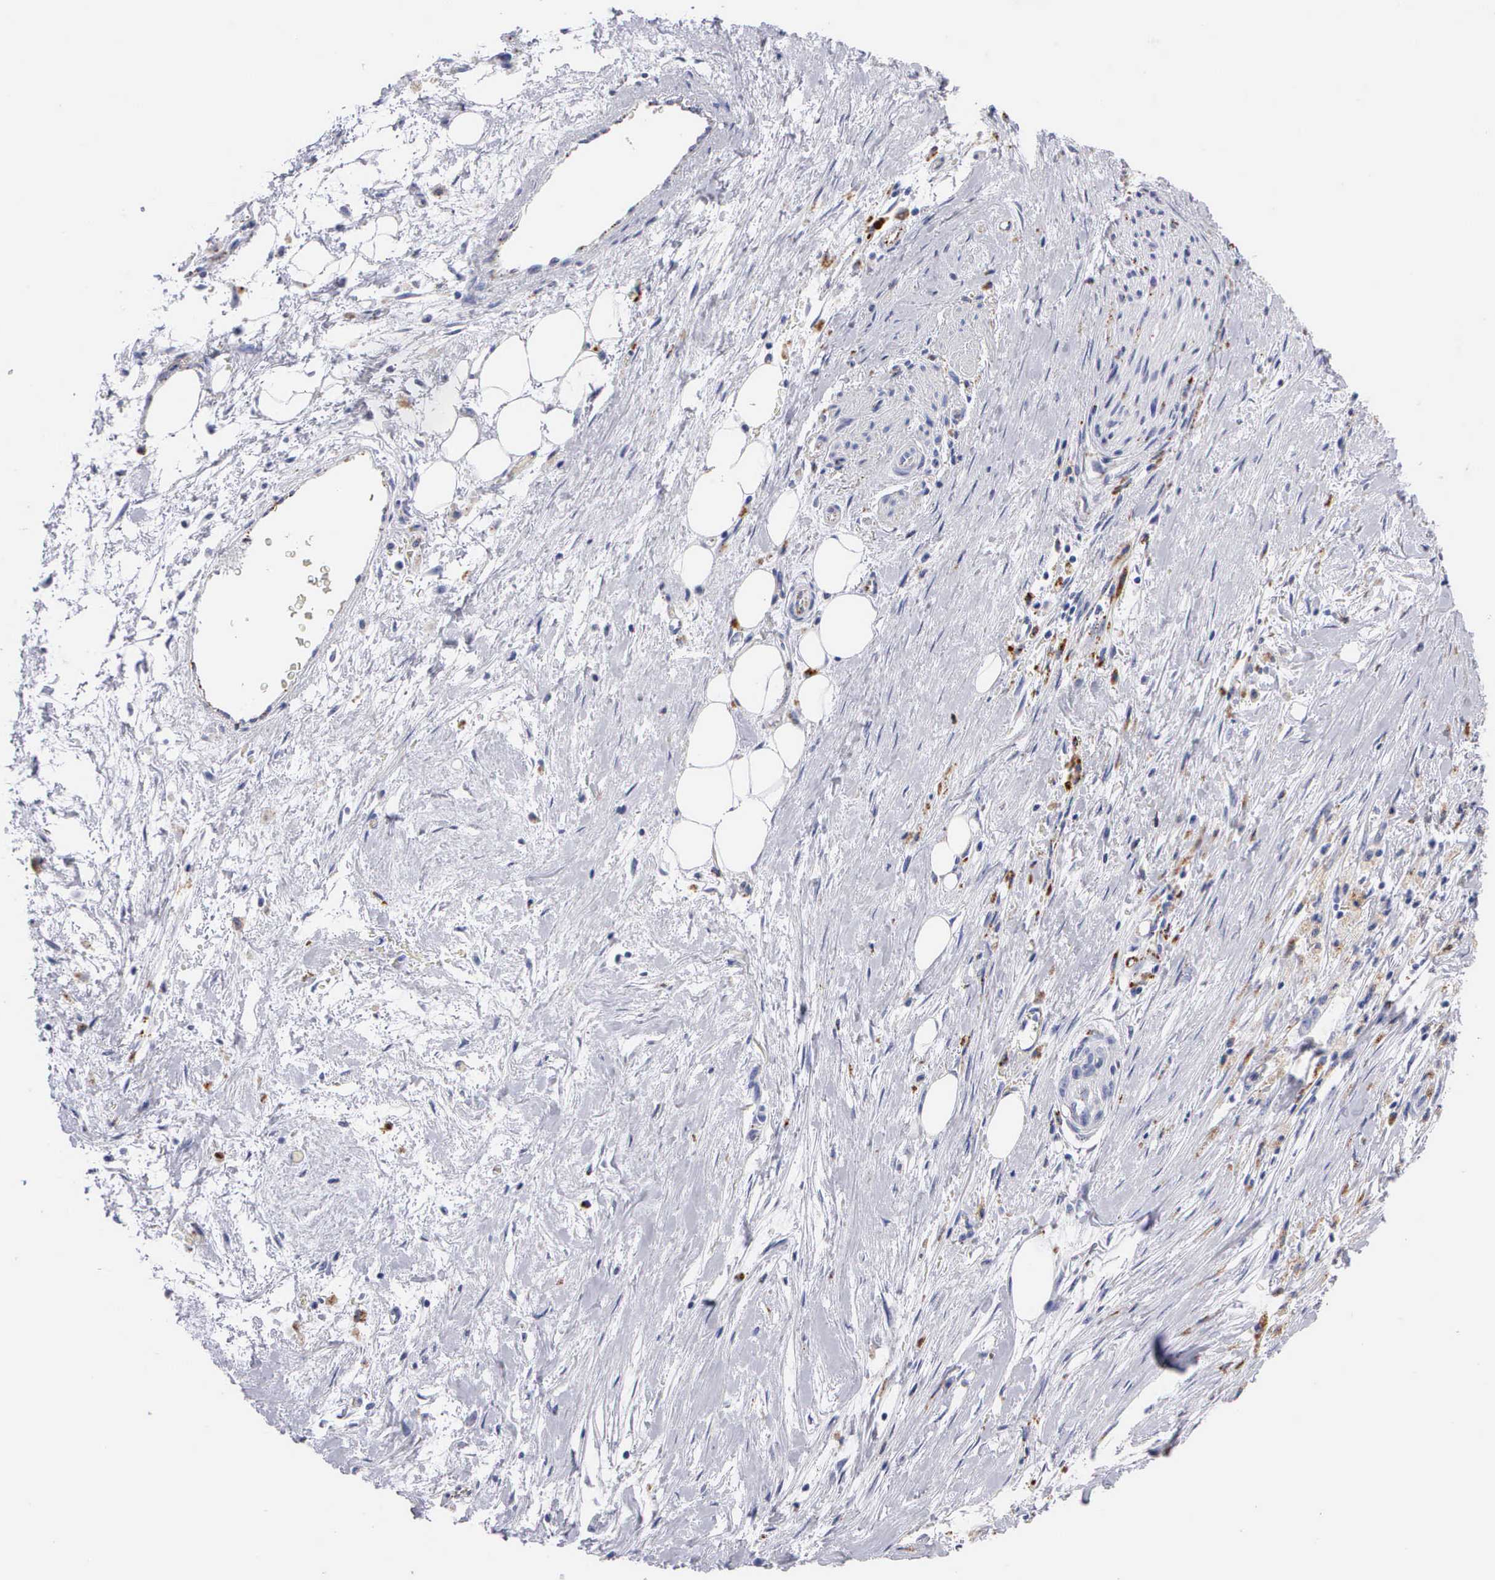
{"staining": {"intensity": "negative", "quantity": "none", "location": "none"}, "tissue": "pancreatic cancer", "cell_type": "Tumor cells", "image_type": "cancer", "snomed": [{"axis": "morphology", "description": "Adenocarcinoma, NOS"}, {"axis": "topography", "description": "Pancreas"}], "caption": "There is no significant expression in tumor cells of pancreatic adenocarcinoma. Nuclei are stained in blue.", "gene": "CTSL", "patient": {"sex": "male", "age": 79}}